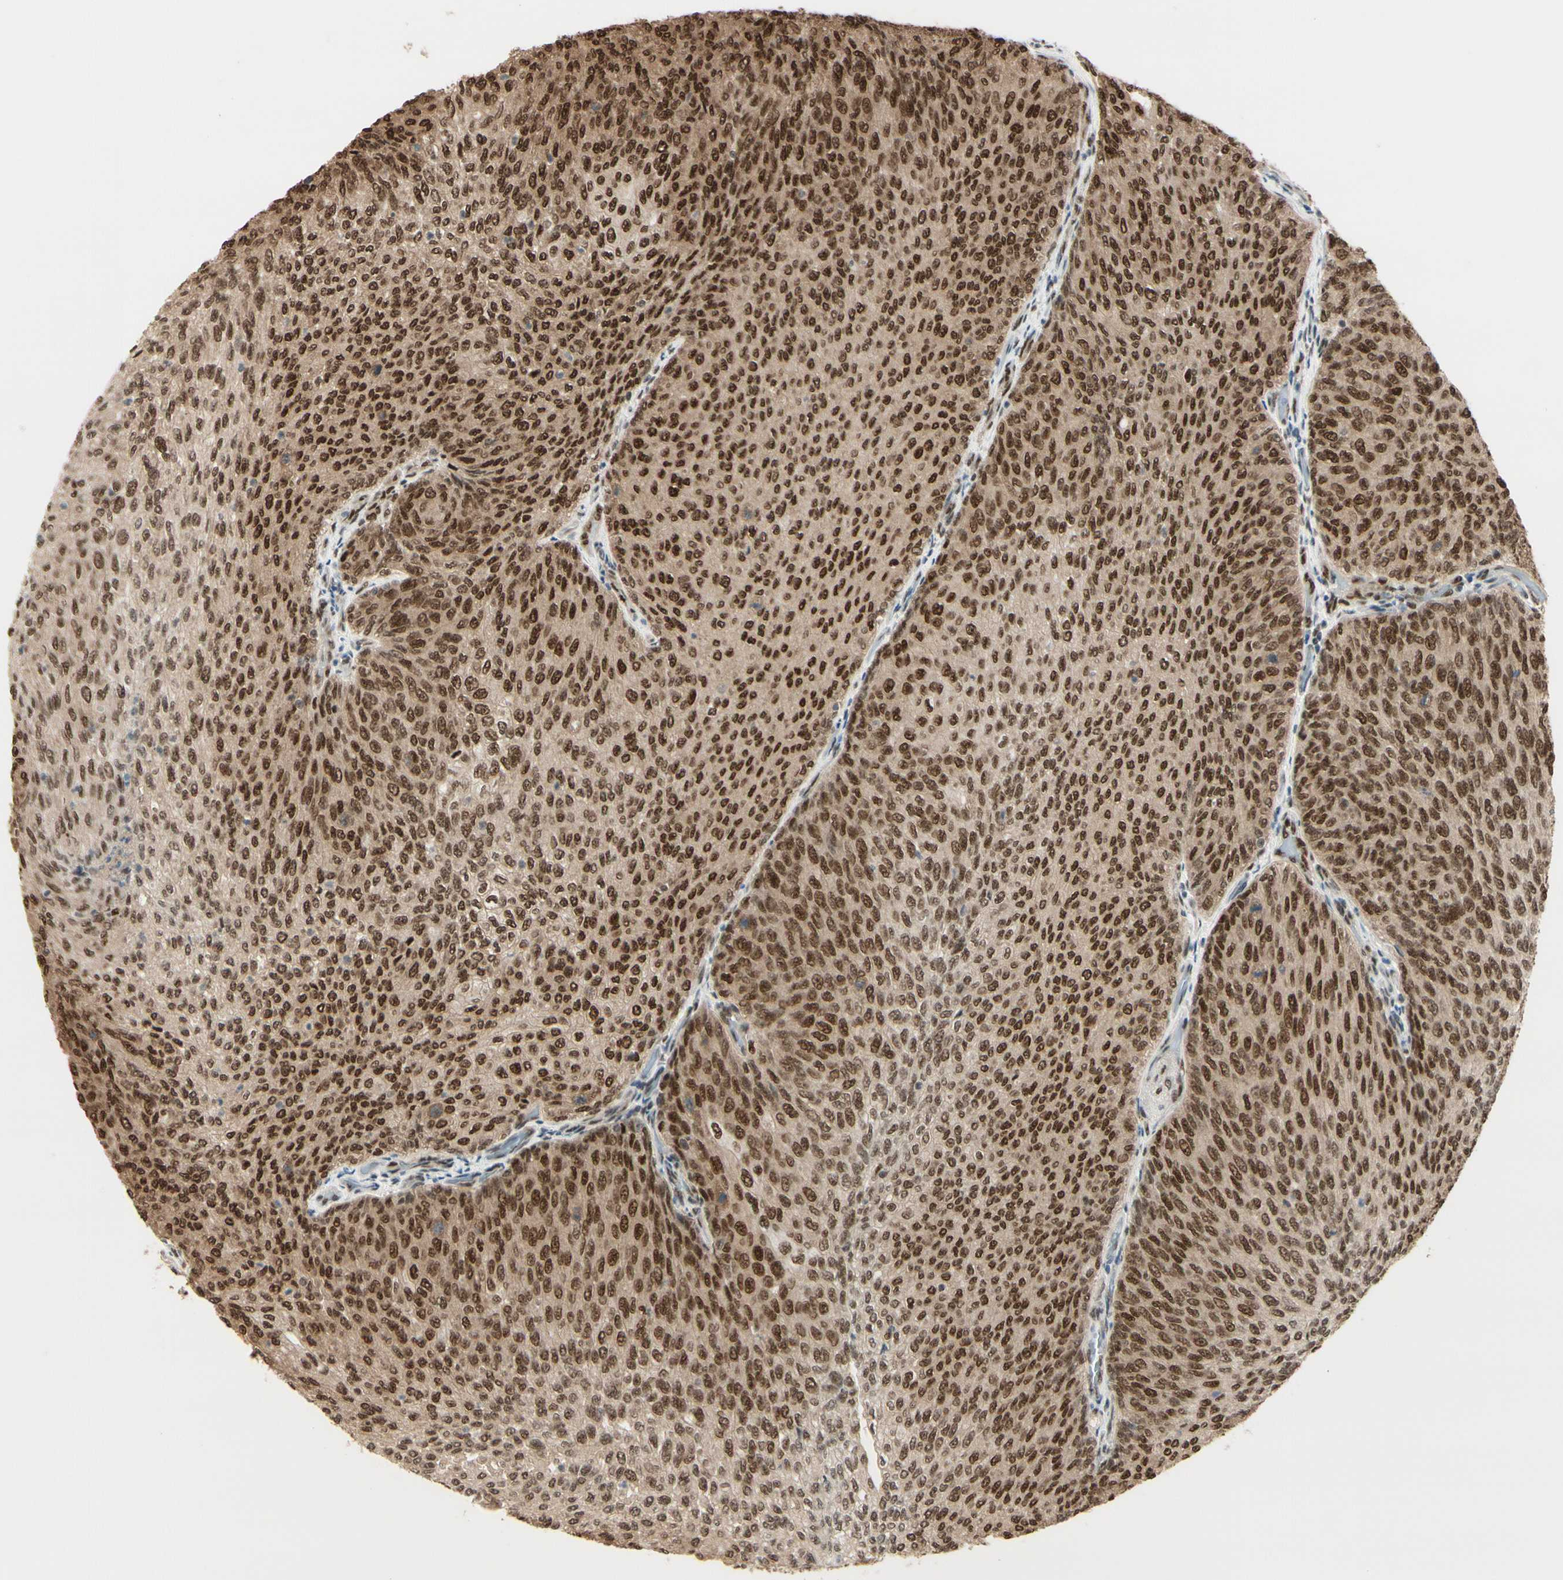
{"staining": {"intensity": "strong", "quantity": ">75%", "location": "cytoplasmic/membranous,nuclear"}, "tissue": "urothelial cancer", "cell_type": "Tumor cells", "image_type": "cancer", "snomed": [{"axis": "morphology", "description": "Urothelial carcinoma, Low grade"}, {"axis": "topography", "description": "Urinary bladder"}], "caption": "Protein expression analysis of human urothelial carcinoma (low-grade) reveals strong cytoplasmic/membranous and nuclear staining in about >75% of tumor cells.", "gene": "HSF1", "patient": {"sex": "female", "age": 79}}